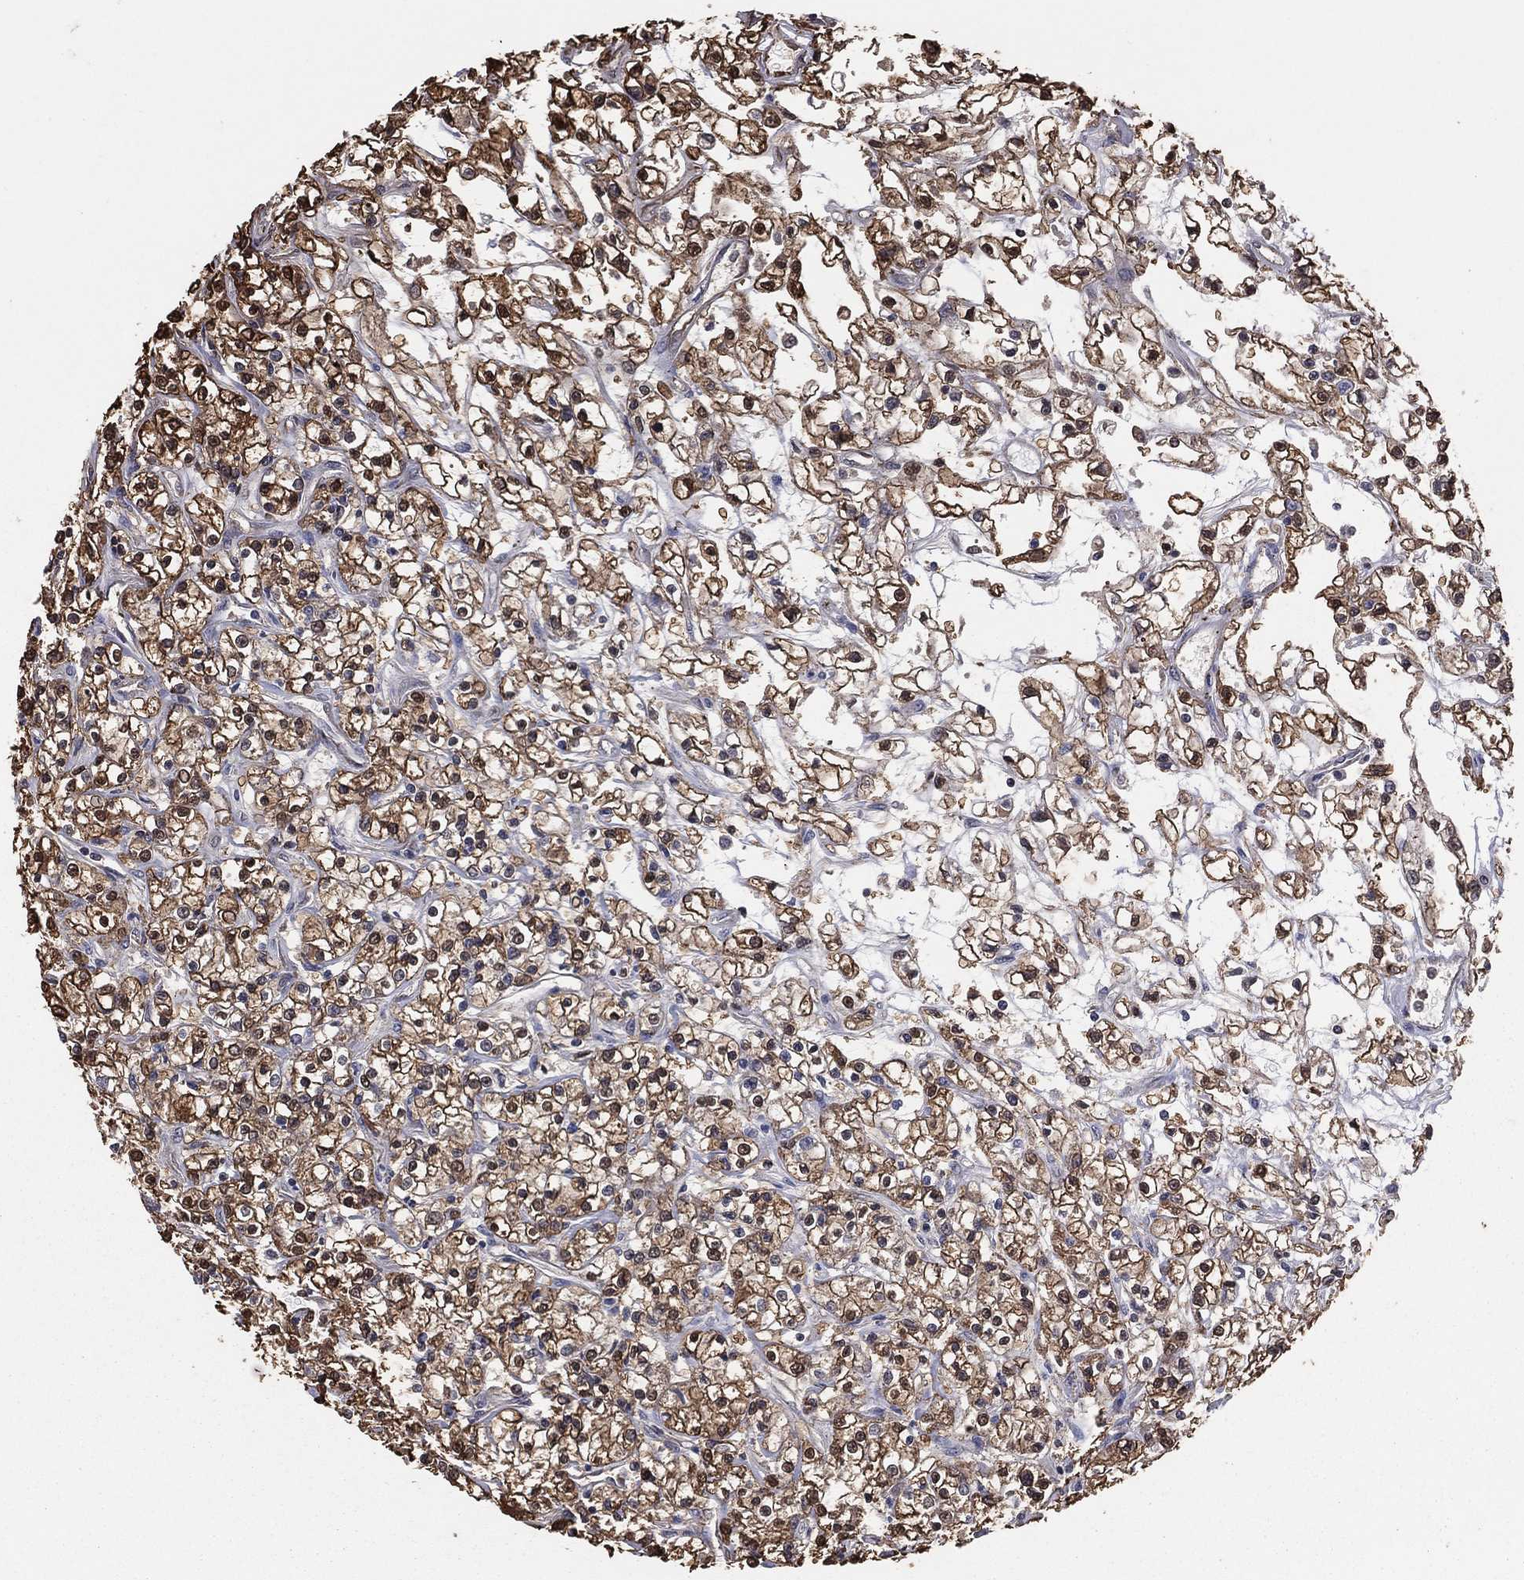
{"staining": {"intensity": "moderate", "quantity": "25%-75%", "location": "cytoplasmic/membranous,nuclear"}, "tissue": "renal cancer", "cell_type": "Tumor cells", "image_type": "cancer", "snomed": [{"axis": "morphology", "description": "Adenocarcinoma, NOS"}, {"axis": "topography", "description": "Kidney"}], "caption": "Approximately 25%-75% of tumor cells in human adenocarcinoma (renal) display moderate cytoplasmic/membranous and nuclear protein positivity as visualized by brown immunohistochemical staining.", "gene": "GAPDH", "patient": {"sex": "female", "age": 59}}